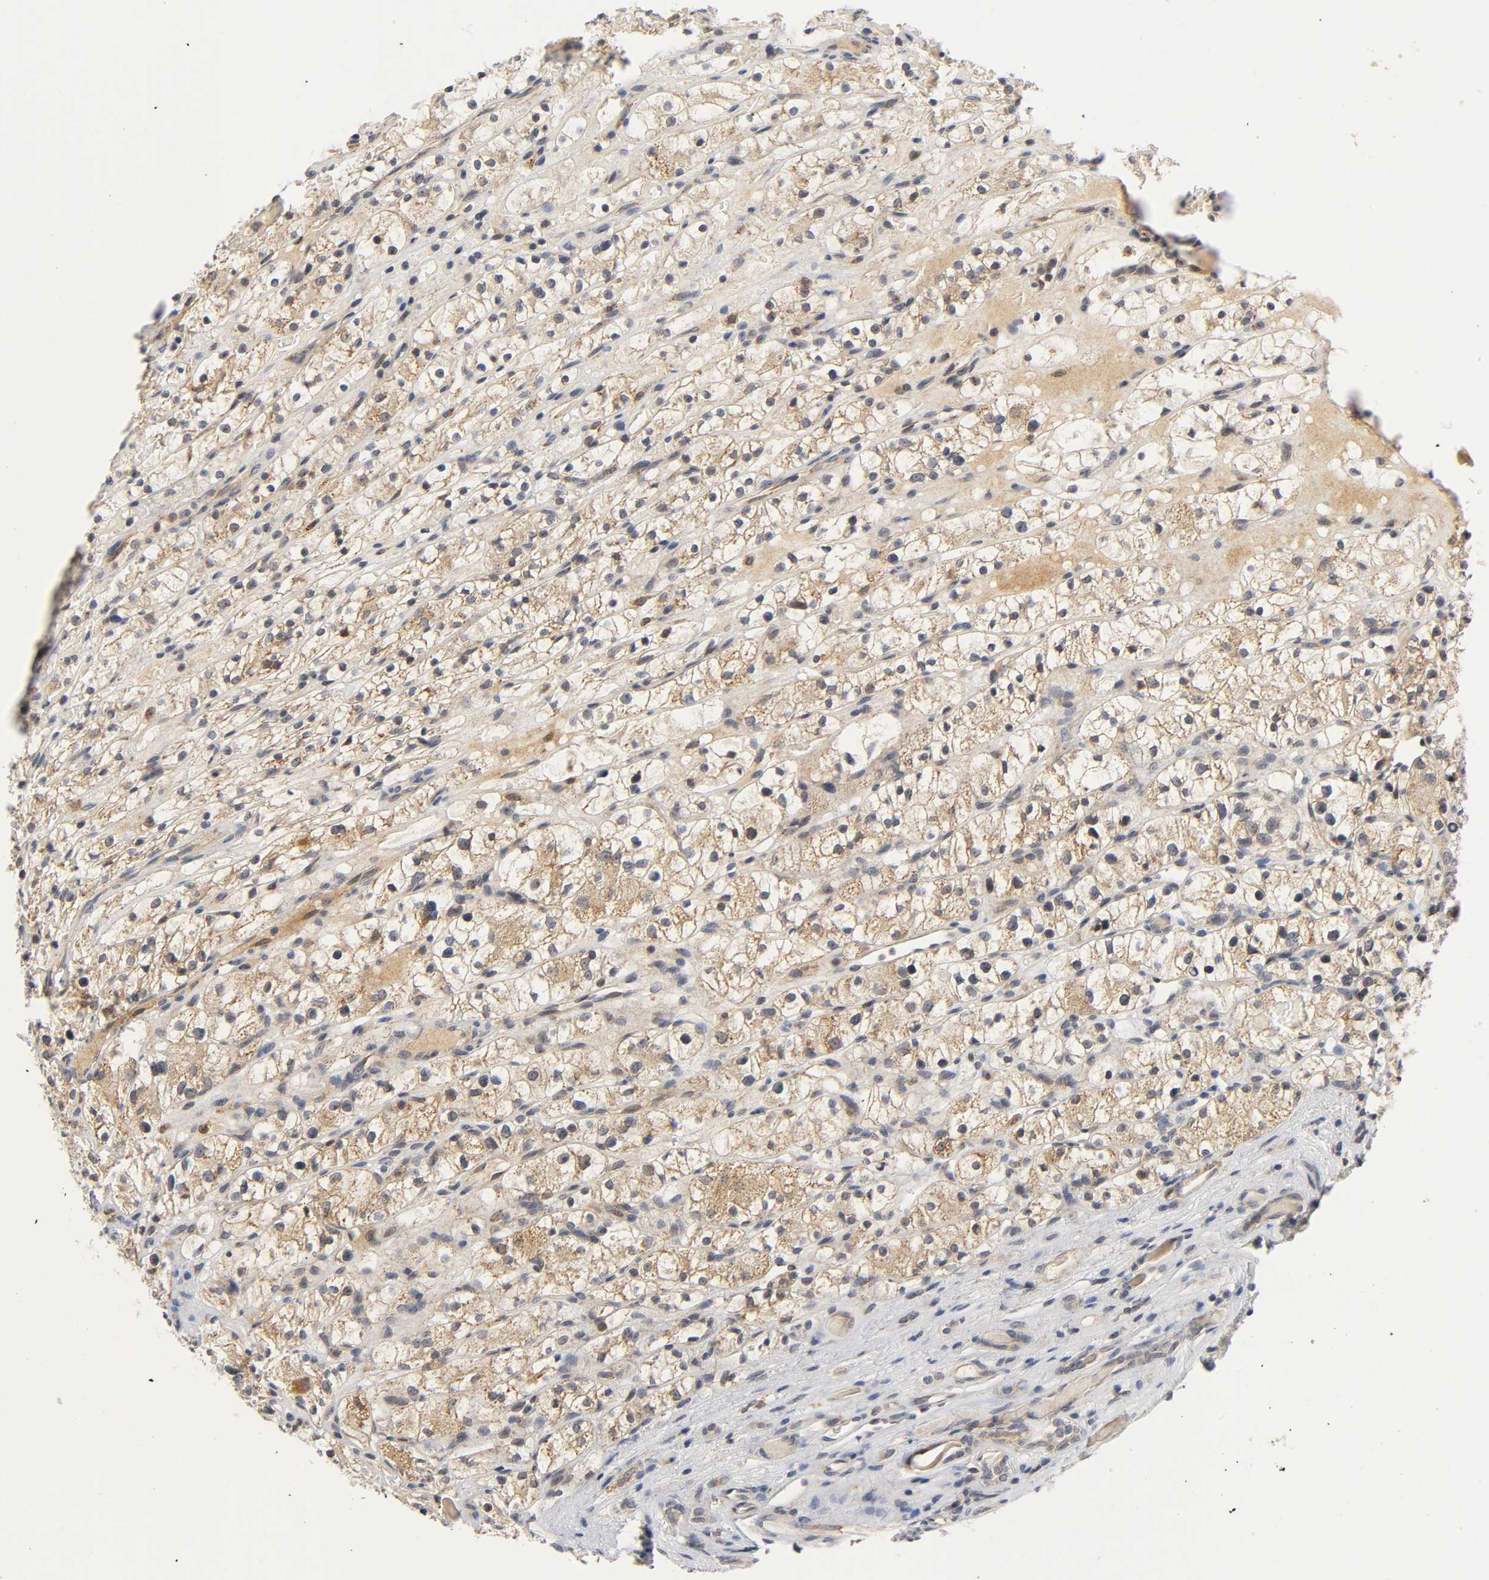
{"staining": {"intensity": "weak", "quantity": ">75%", "location": "cytoplasmic/membranous"}, "tissue": "renal cancer", "cell_type": "Tumor cells", "image_type": "cancer", "snomed": [{"axis": "morphology", "description": "Adenocarcinoma, NOS"}, {"axis": "topography", "description": "Kidney"}], "caption": "IHC of human renal cancer reveals low levels of weak cytoplasmic/membranous expression in about >75% of tumor cells.", "gene": "NRP1", "patient": {"sex": "female", "age": 60}}